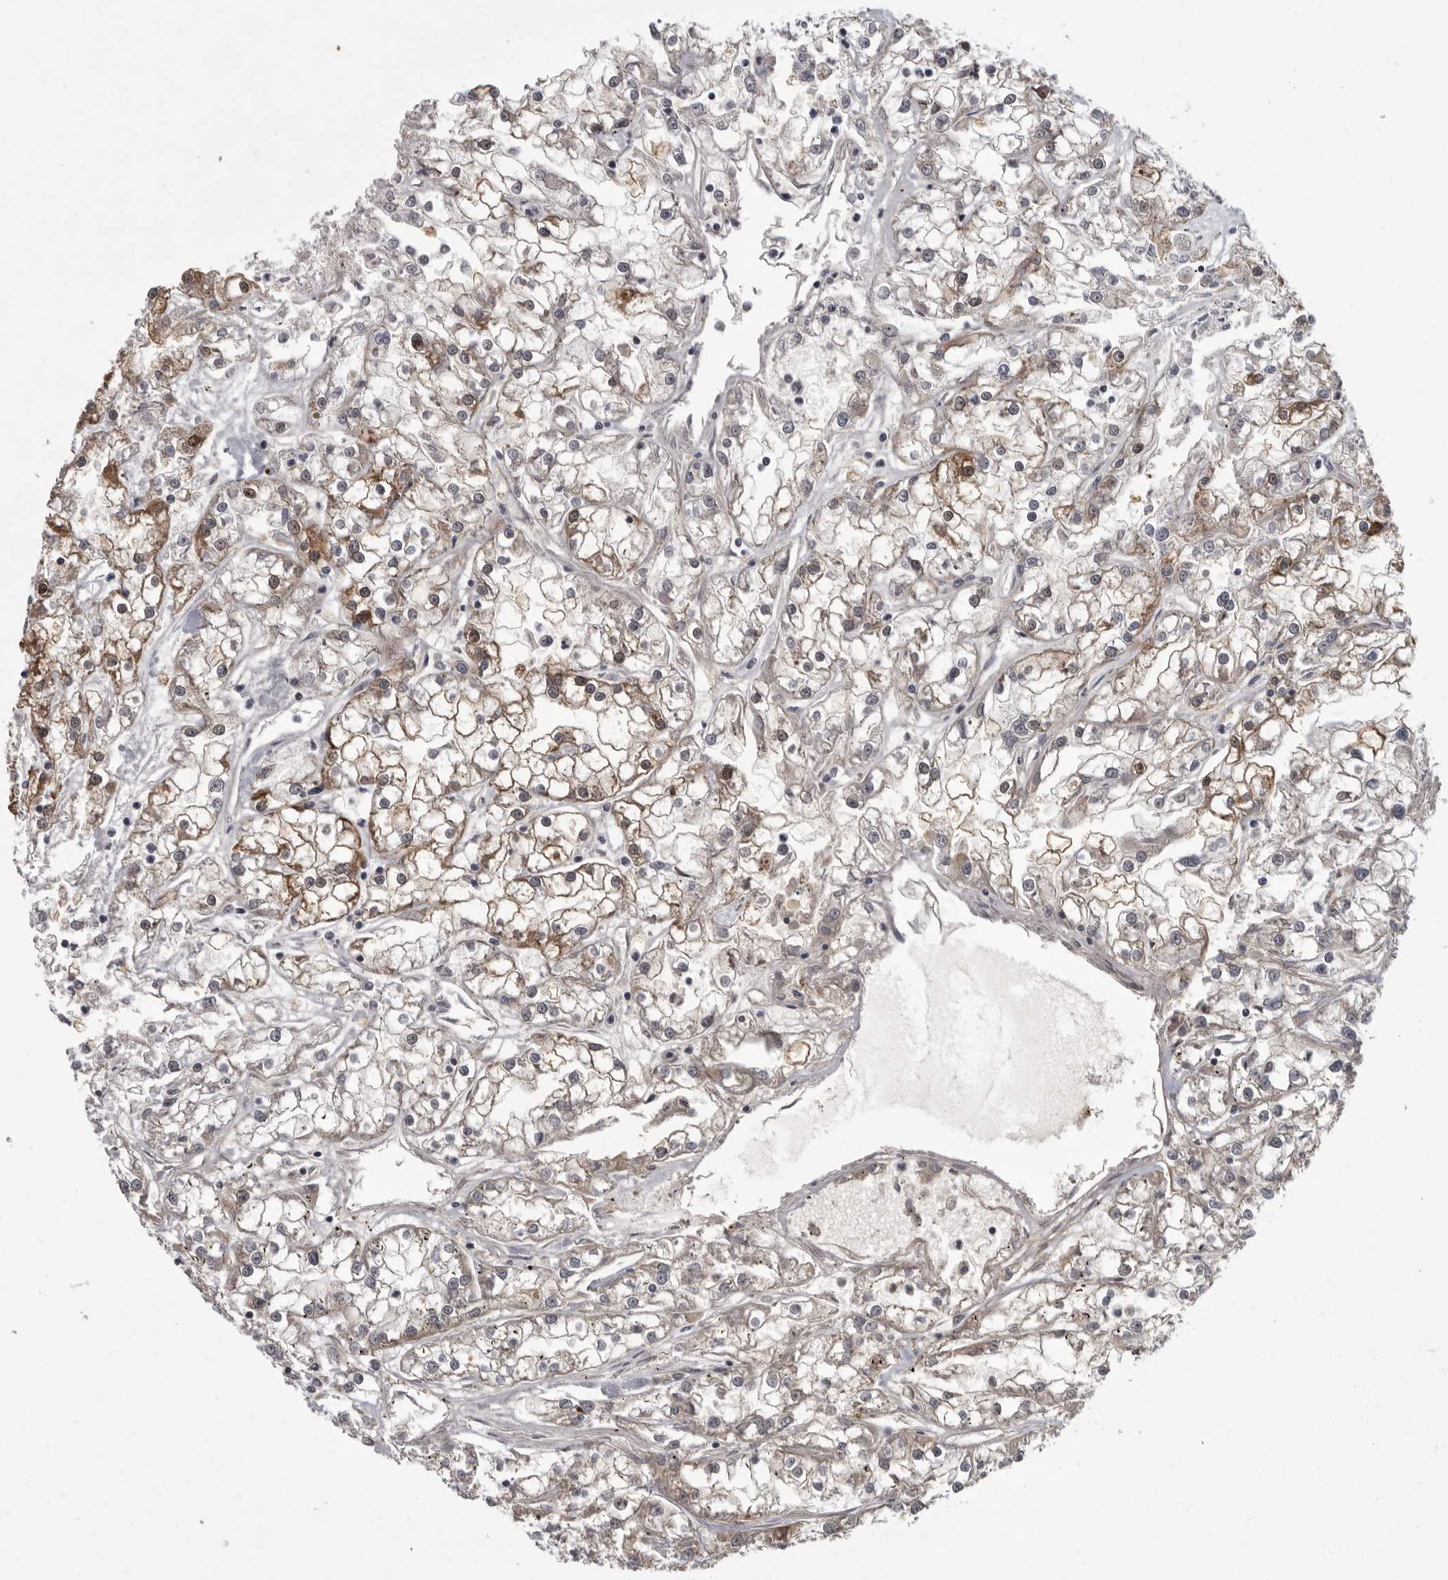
{"staining": {"intensity": "moderate", "quantity": "<25%", "location": "cytoplasmic/membranous"}, "tissue": "renal cancer", "cell_type": "Tumor cells", "image_type": "cancer", "snomed": [{"axis": "morphology", "description": "Adenocarcinoma, NOS"}, {"axis": "topography", "description": "Kidney"}], "caption": "The micrograph demonstrates immunohistochemical staining of renal cancer. There is moderate cytoplasmic/membranous staining is appreciated in about <25% of tumor cells.", "gene": "PDE7A", "patient": {"sex": "female", "age": 52}}